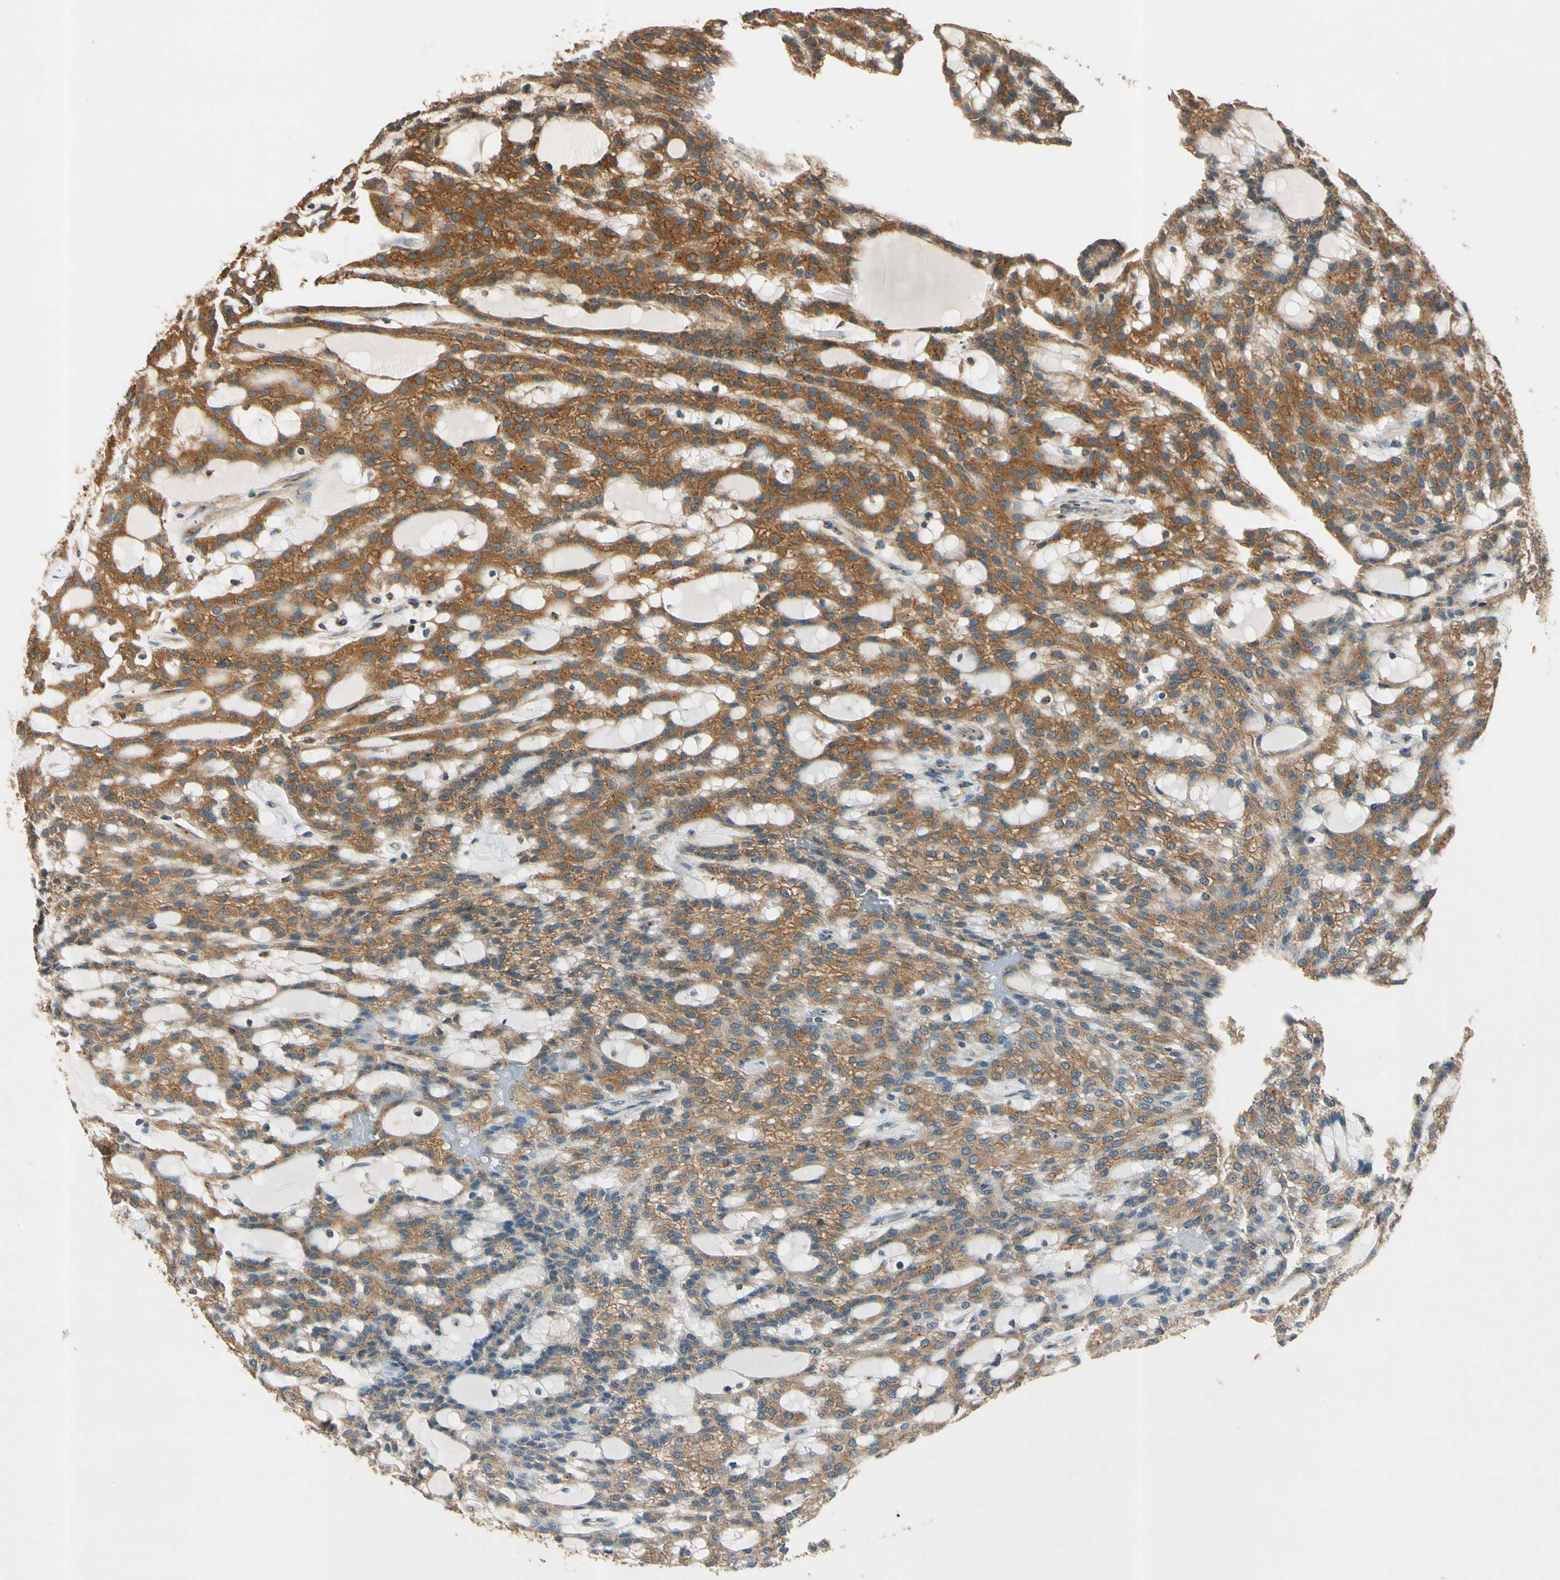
{"staining": {"intensity": "moderate", "quantity": ">75%", "location": "cytoplasmic/membranous"}, "tissue": "renal cancer", "cell_type": "Tumor cells", "image_type": "cancer", "snomed": [{"axis": "morphology", "description": "Adenocarcinoma, NOS"}, {"axis": "topography", "description": "Kidney"}], "caption": "Adenocarcinoma (renal) stained with a brown dye demonstrates moderate cytoplasmic/membranous positive positivity in about >75% of tumor cells.", "gene": "AKAP9", "patient": {"sex": "male", "age": 63}}